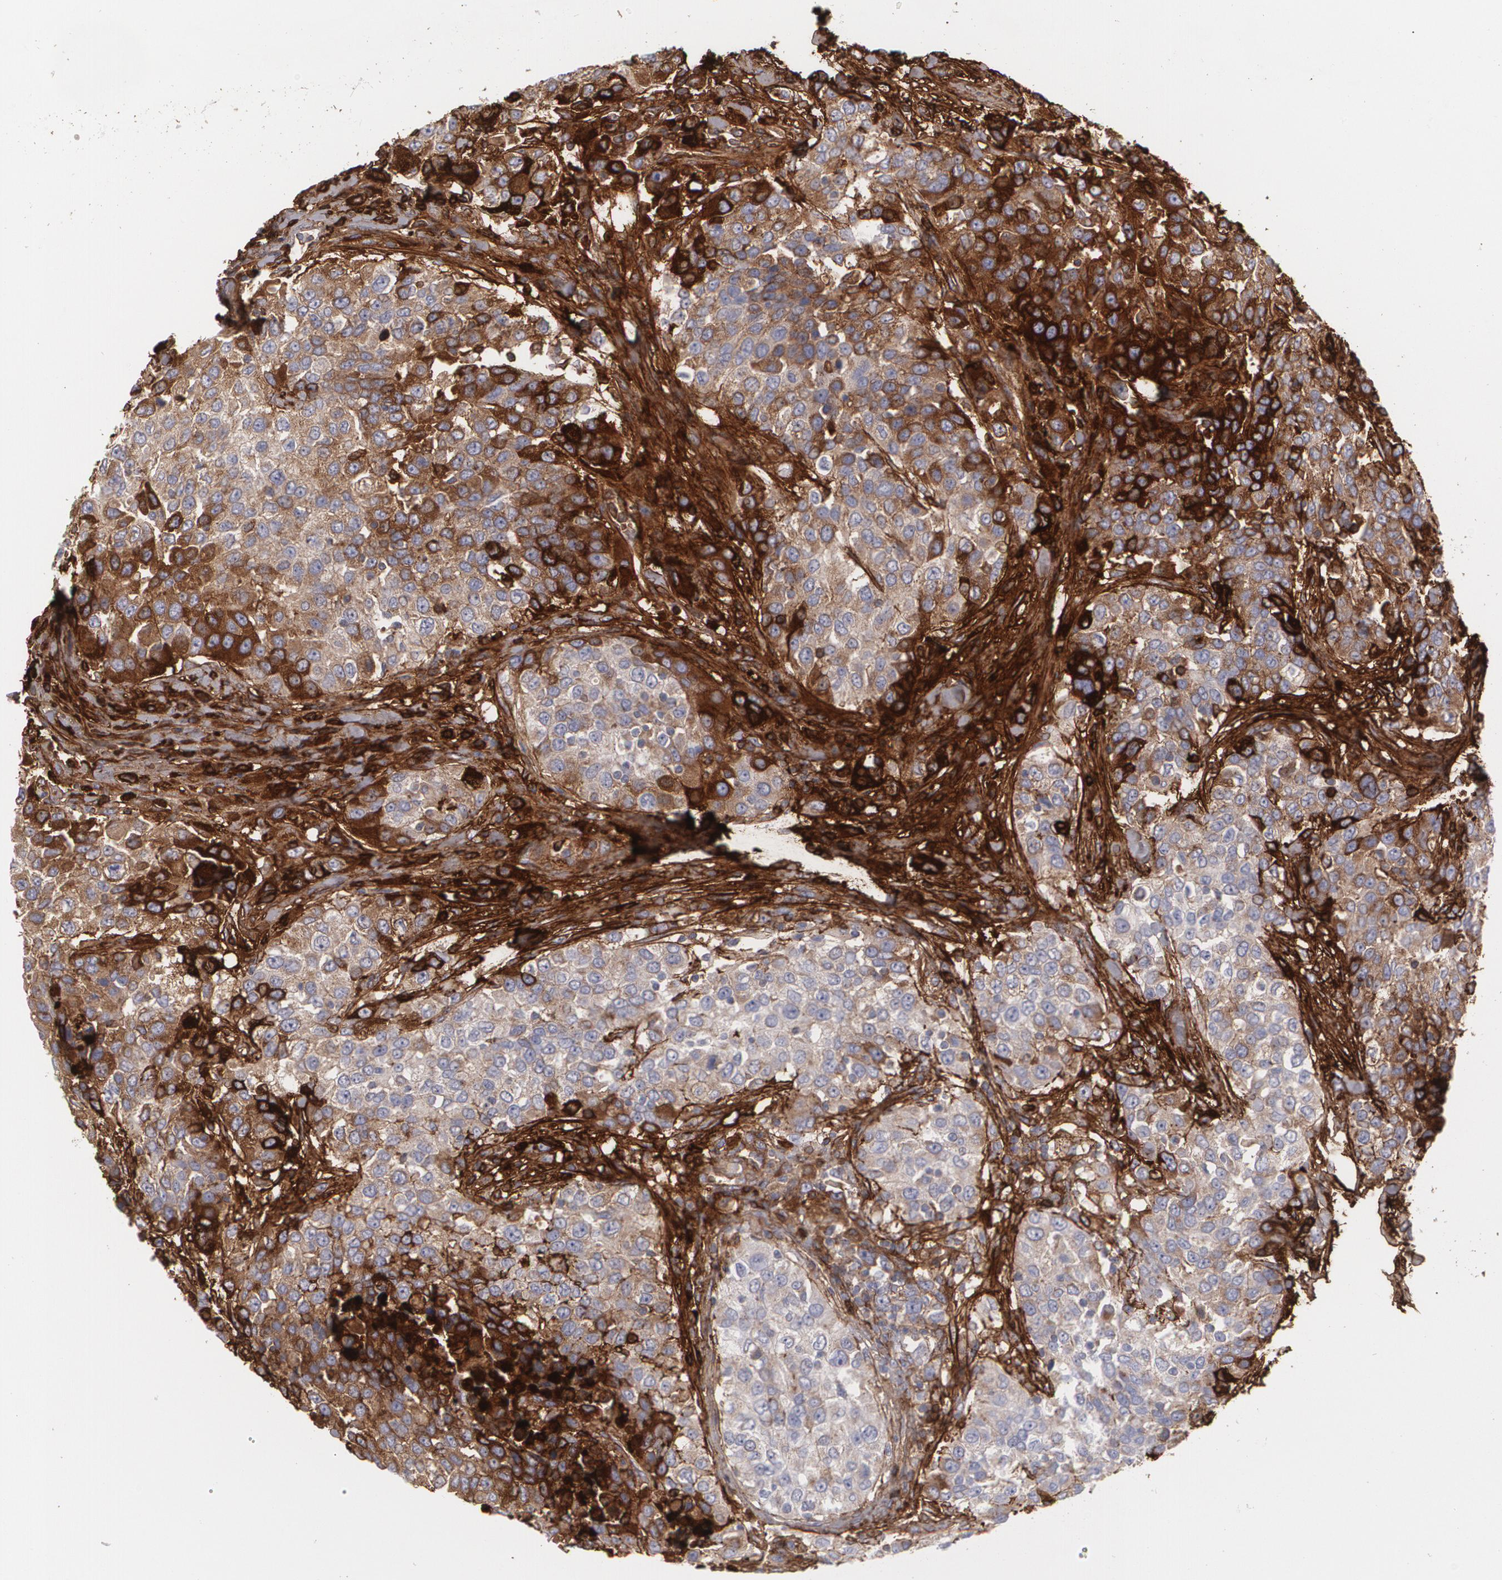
{"staining": {"intensity": "weak", "quantity": ">75%", "location": "cytoplasmic/membranous"}, "tissue": "urothelial cancer", "cell_type": "Tumor cells", "image_type": "cancer", "snomed": [{"axis": "morphology", "description": "Urothelial carcinoma, High grade"}, {"axis": "topography", "description": "Urinary bladder"}], "caption": "Urothelial cancer tissue shows weak cytoplasmic/membranous staining in about >75% of tumor cells", "gene": "FBLN1", "patient": {"sex": "male", "age": 73}}